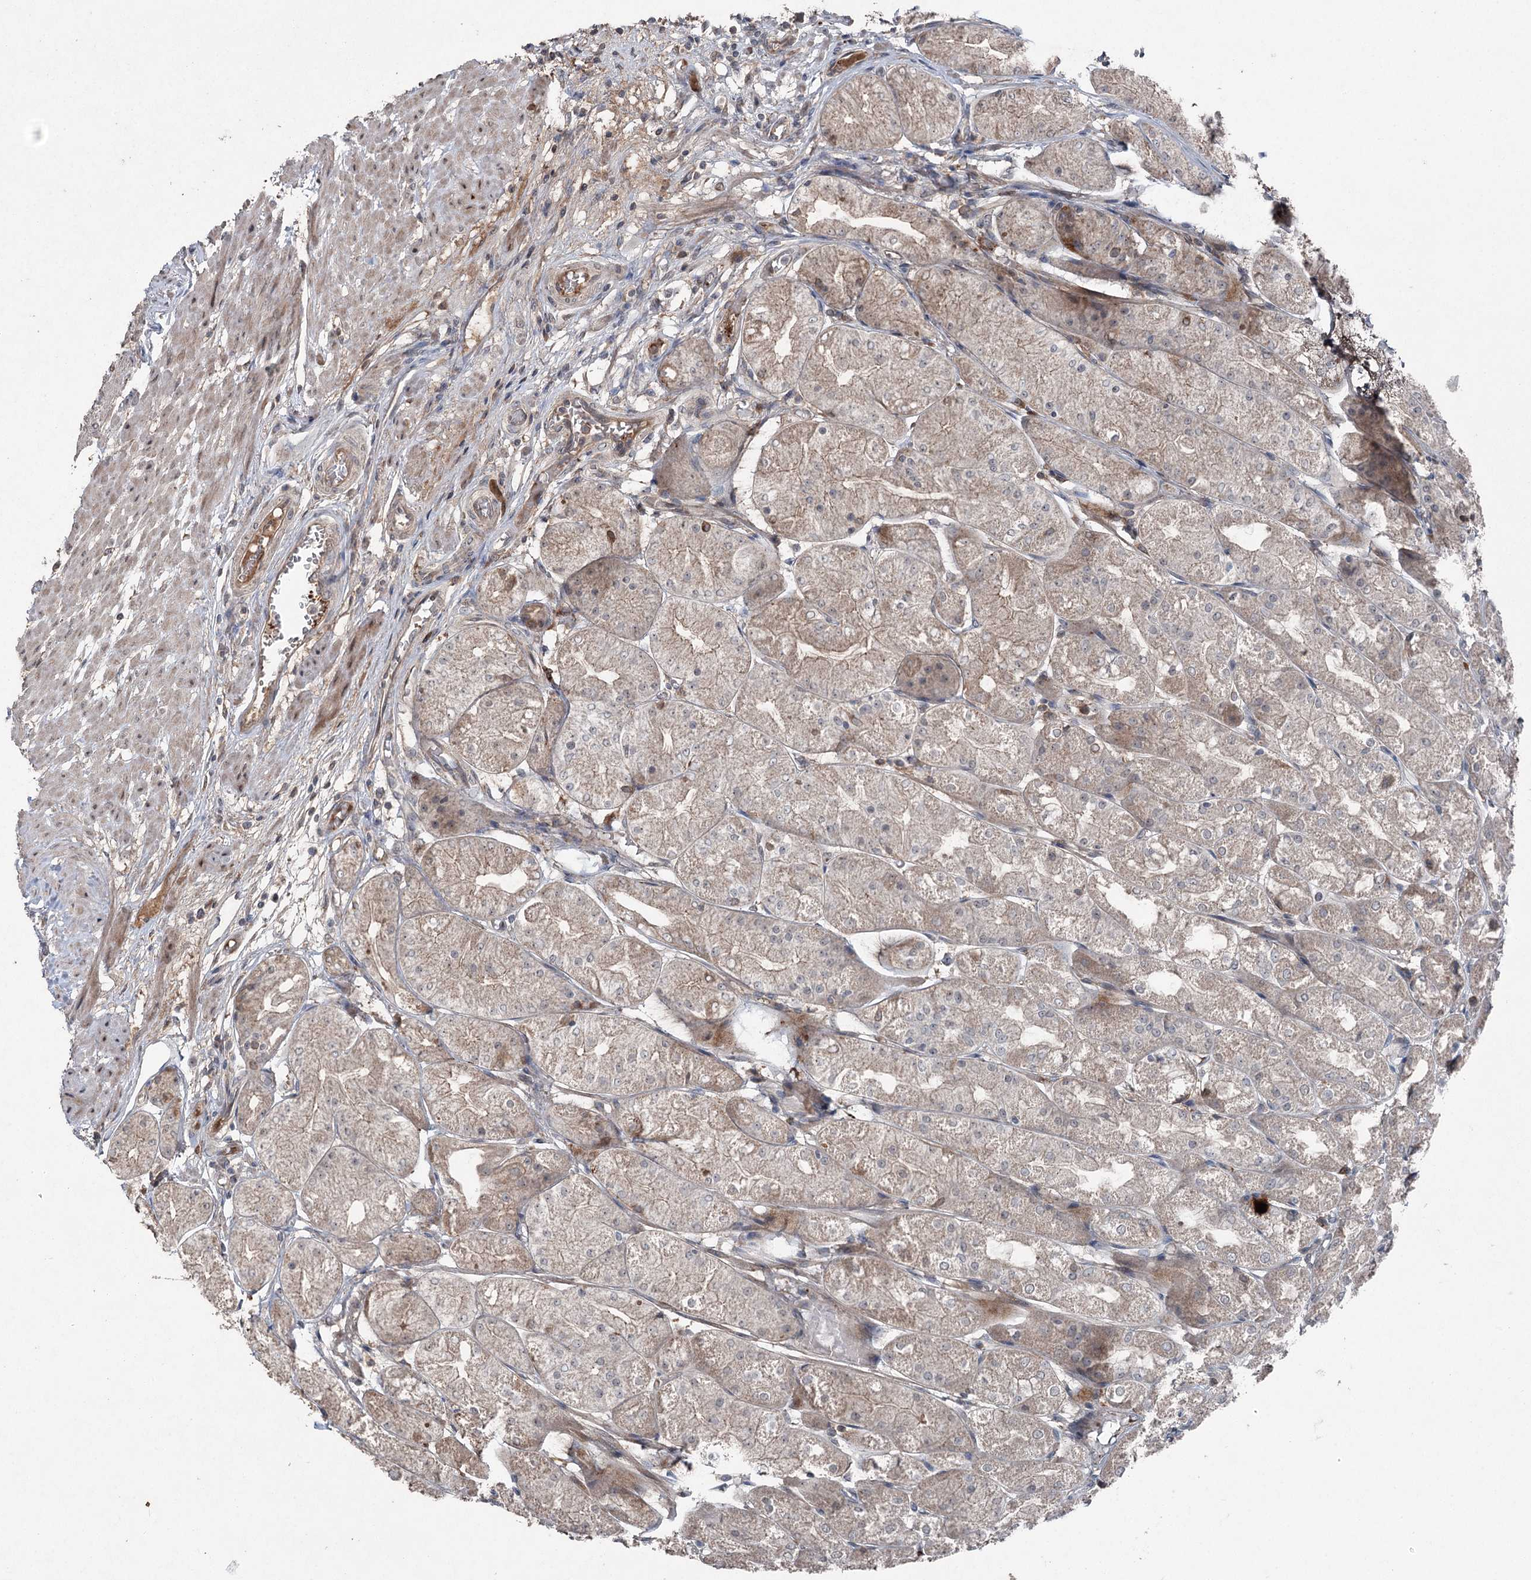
{"staining": {"intensity": "moderate", "quantity": "<25%", "location": "cytoplasmic/membranous"}, "tissue": "stomach", "cell_type": "Glandular cells", "image_type": "normal", "snomed": [{"axis": "morphology", "description": "Normal tissue, NOS"}, {"axis": "topography", "description": "Stomach, upper"}], "caption": "Immunohistochemical staining of benign human stomach reveals low levels of moderate cytoplasmic/membranous staining in approximately <25% of glandular cells.", "gene": "MAPK8IP2", "patient": {"sex": "male", "age": 72}}